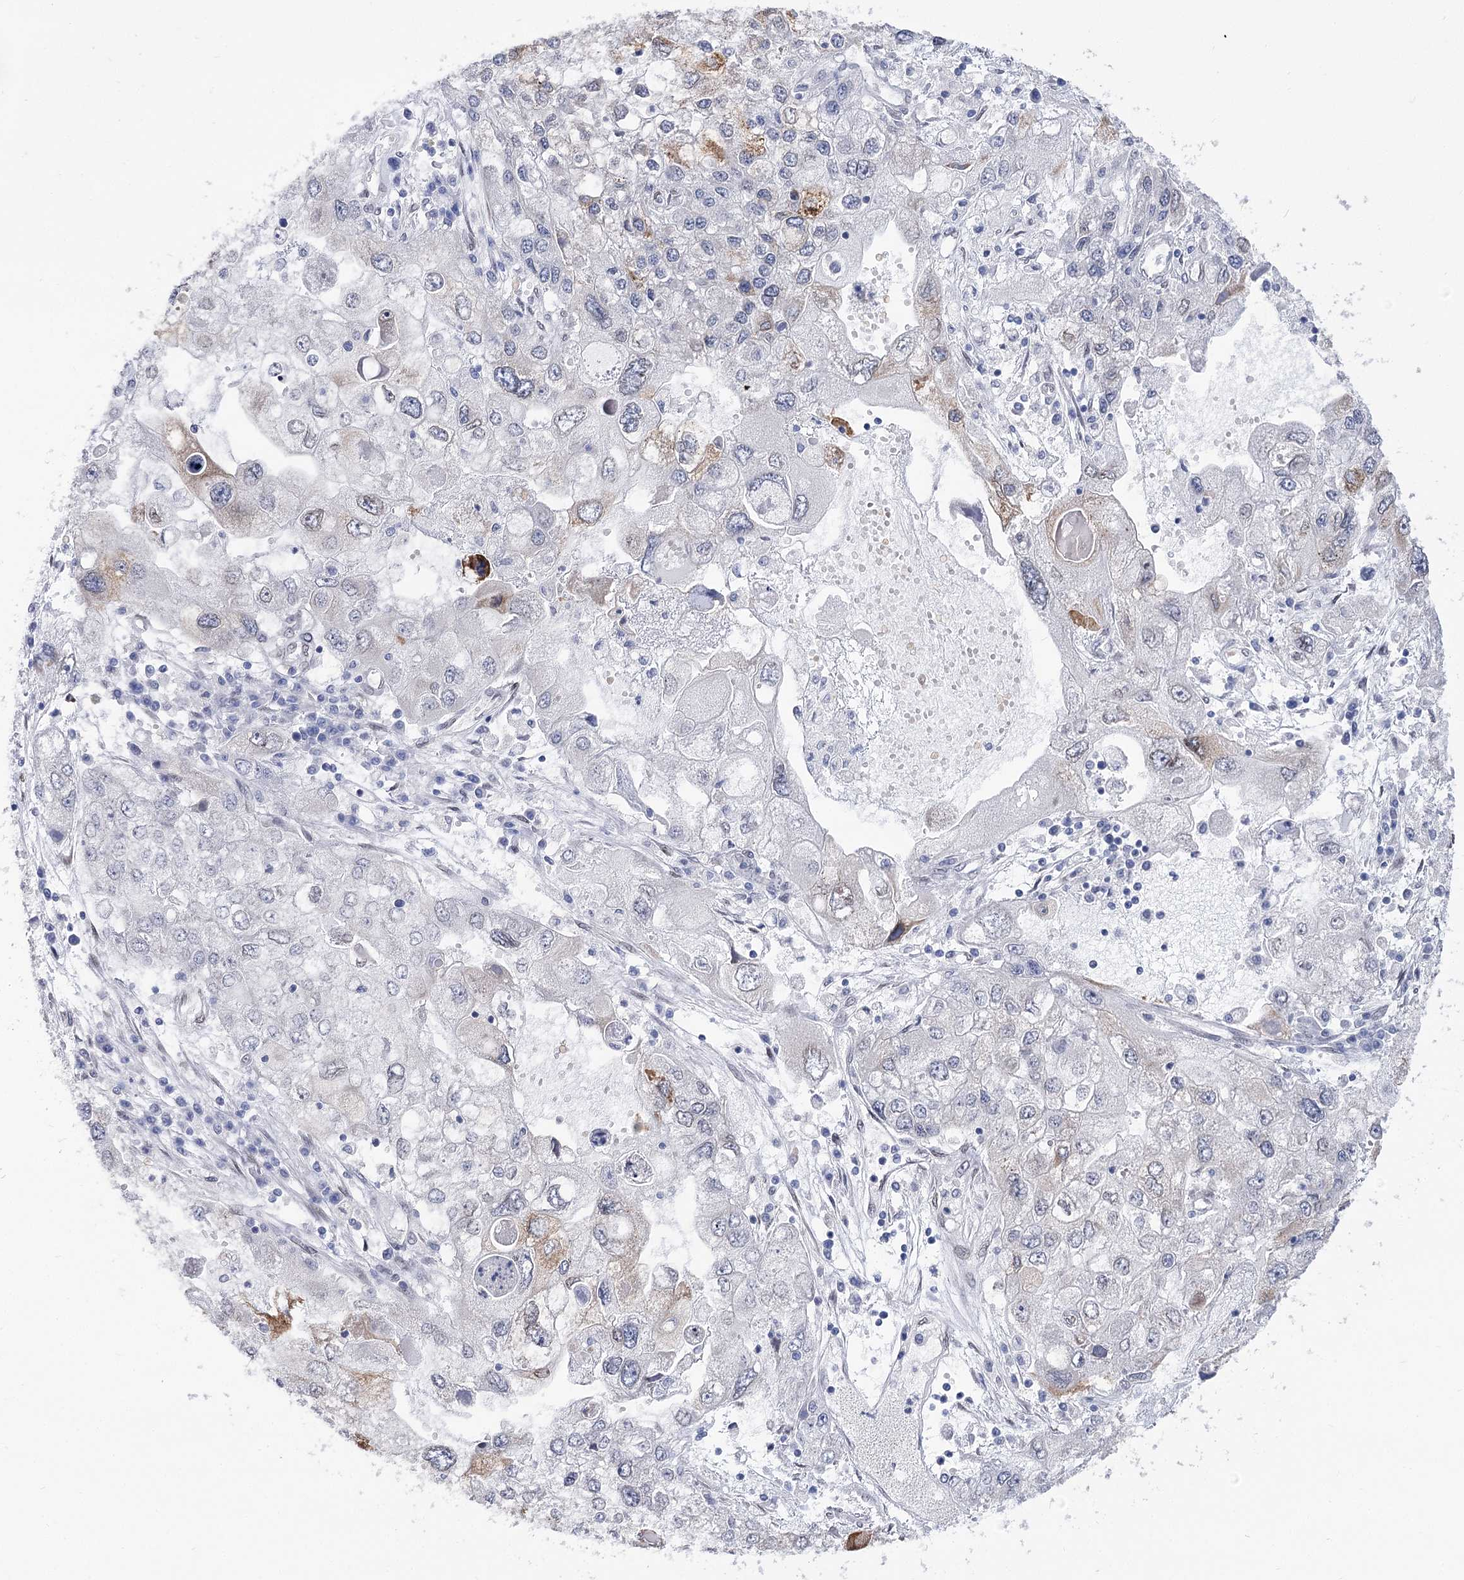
{"staining": {"intensity": "moderate", "quantity": "<25%", "location": "cytoplasmic/membranous"}, "tissue": "endometrial cancer", "cell_type": "Tumor cells", "image_type": "cancer", "snomed": [{"axis": "morphology", "description": "Adenocarcinoma, NOS"}, {"axis": "topography", "description": "Endometrium"}], "caption": "A low amount of moderate cytoplasmic/membranous positivity is identified in about <25% of tumor cells in endometrial cancer tissue.", "gene": "TMEM201", "patient": {"sex": "female", "age": 49}}